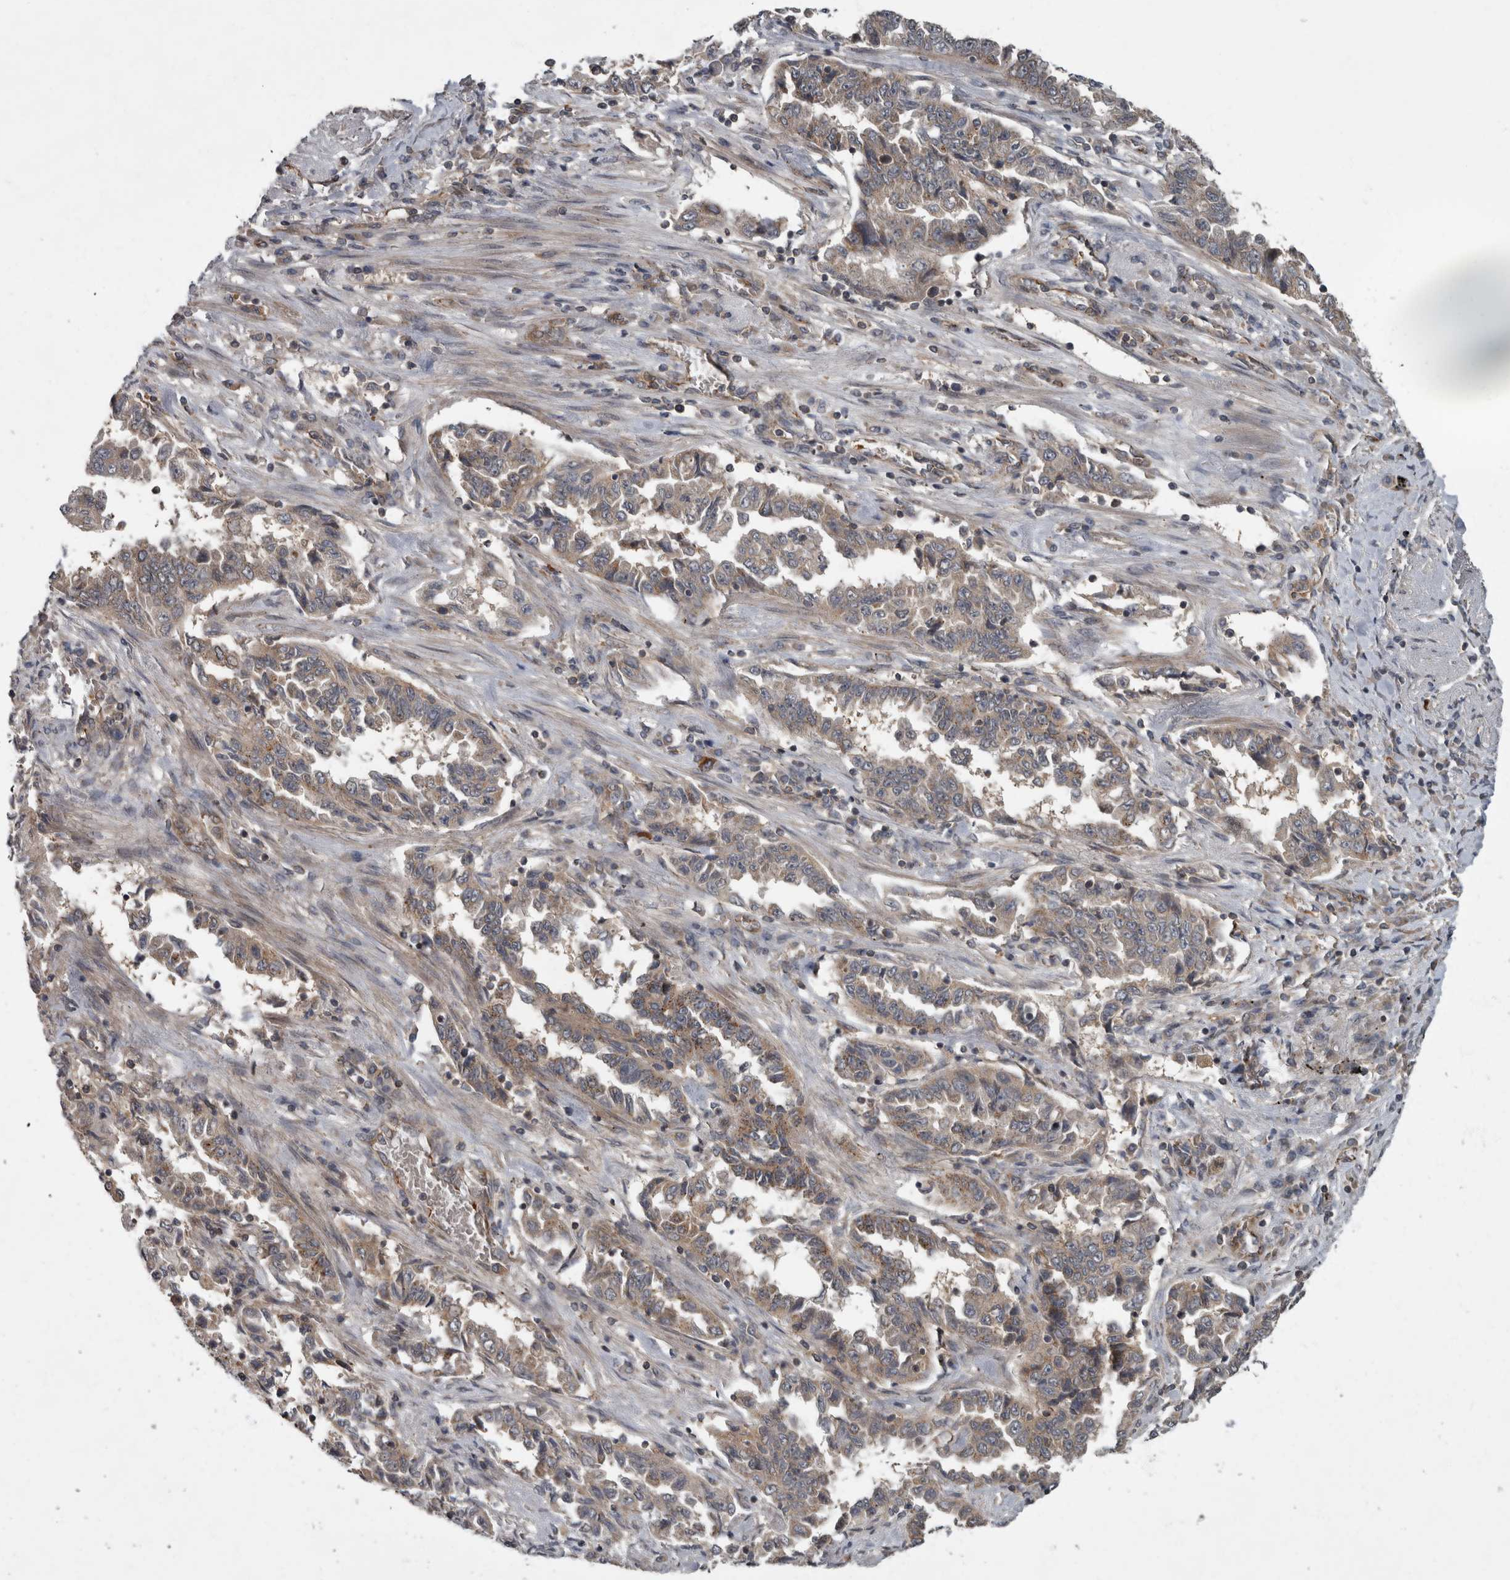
{"staining": {"intensity": "weak", "quantity": "25%-75%", "location": "cytoplasmic/membranous"}, "tissue": "lung cancer", "cell_type": "Tumor cells", "image_type": "cancer", "snomed": [{"axis": "morphology", "description": "Adenocarcinoma, NOS"}, {"axis": "topography", "description": "Lung"}], "caption": "Adenocarcinoma (lung) stained with immunohistochemistry (IHC) exhibits weak cytoplasmic/membranous positivity in approximately 25%-75% of tumor cells.", "gene": "VEGFD", "patient": {"sex": "female", "age": 51}}